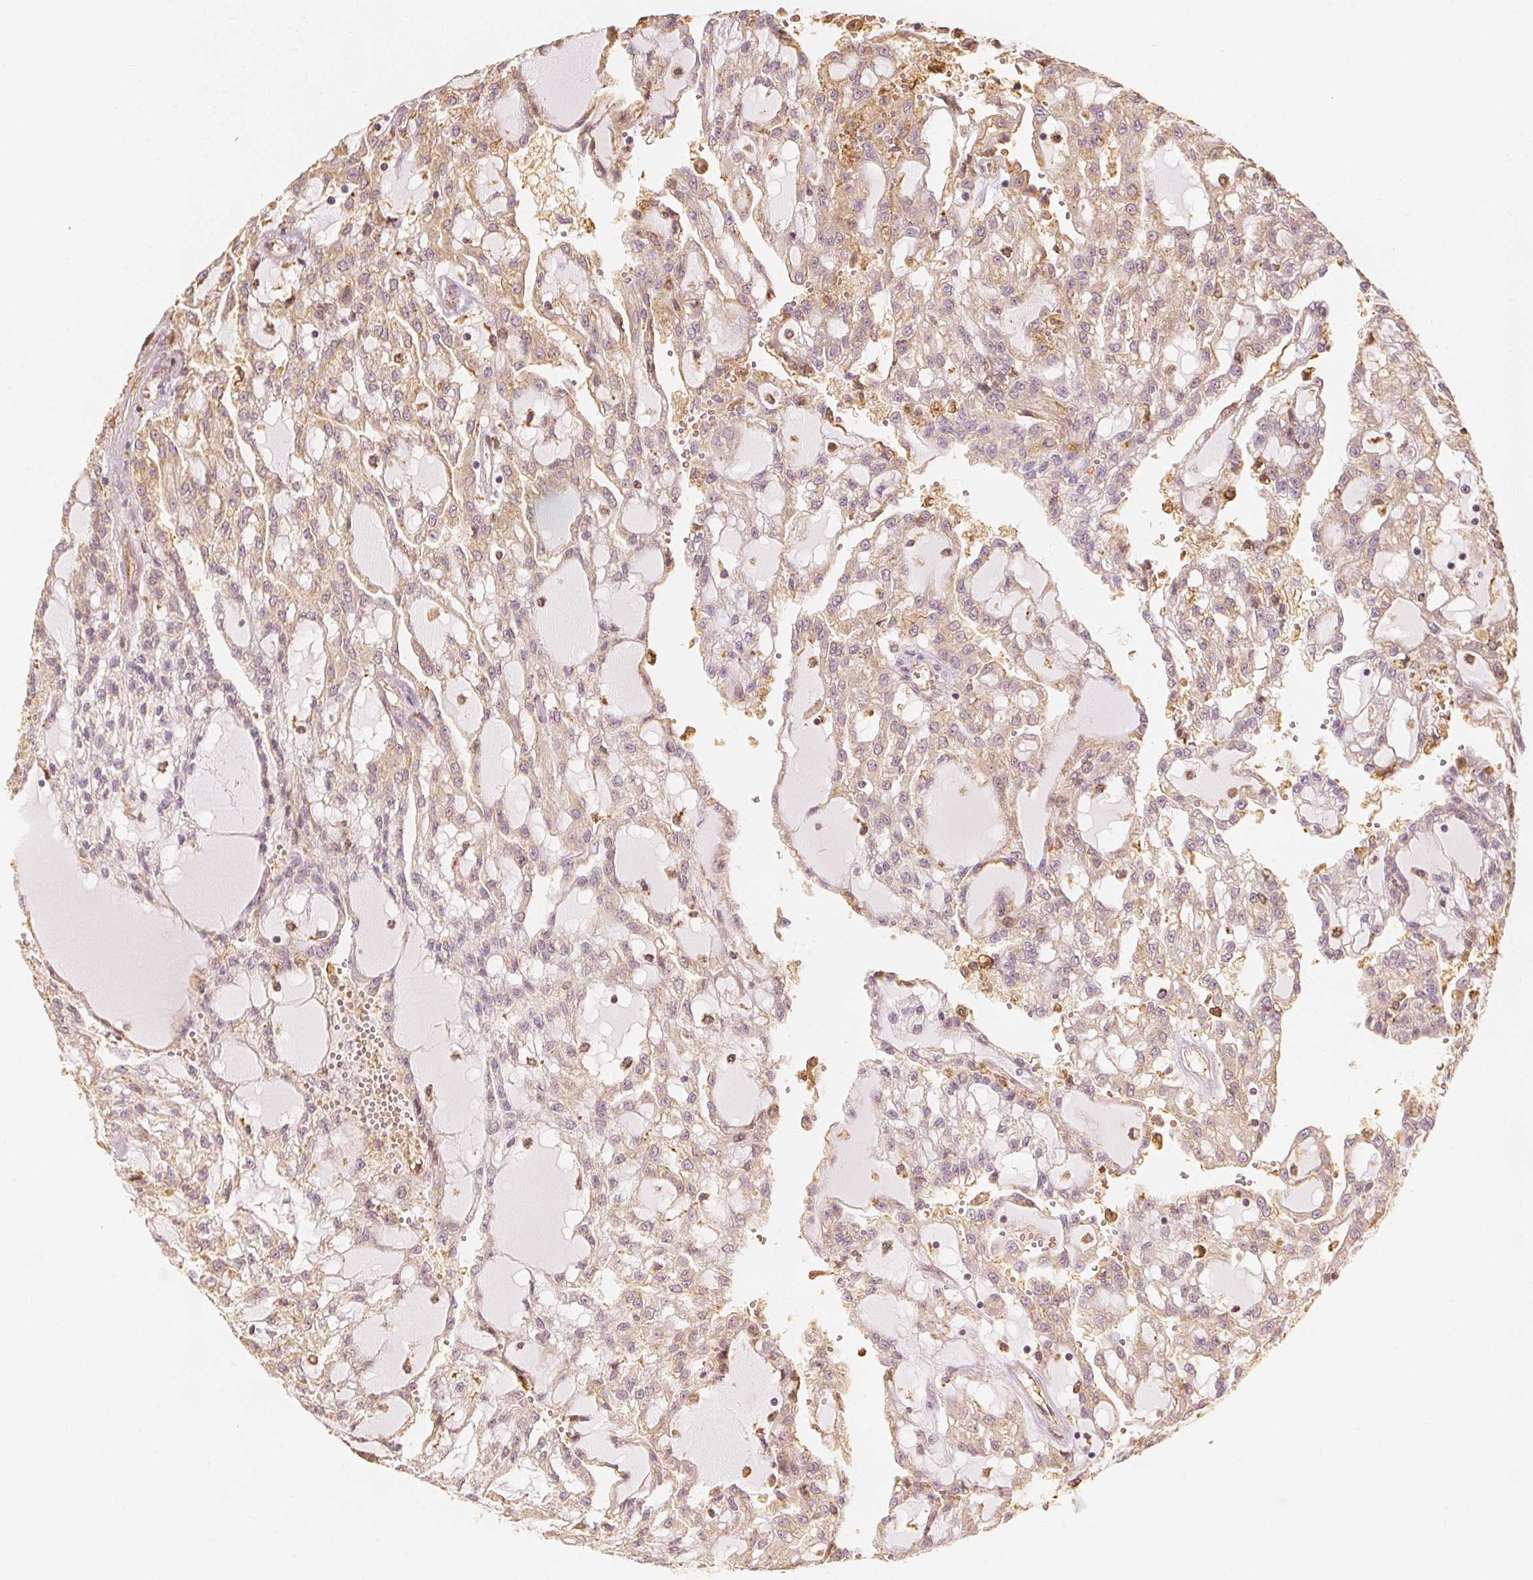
{"staining": {"intensity": "weak", "quantity": "25%-75%", "location": "cytoplasmic/membranous"}, "tissue": "renal cancer", "cell_type": "Tumor cells", "image_type": "cancer", "snomed": [{"axis": "morphology", "description": "Adenocarcinoma, NOS"}, {"axis": "topography", "description": "Kidney"}], "caption": "Tumor cells exhibit low levels of weak cytoplasmic/membranous expression in approximately 25%-75% of cells in renal cancer (adenocarcinoma). (brown staining indicates protein expression, while blue staining denotes nuclei).", "gene": "ARHGAP26", "patient": {"sex": "male", "age": 63}}